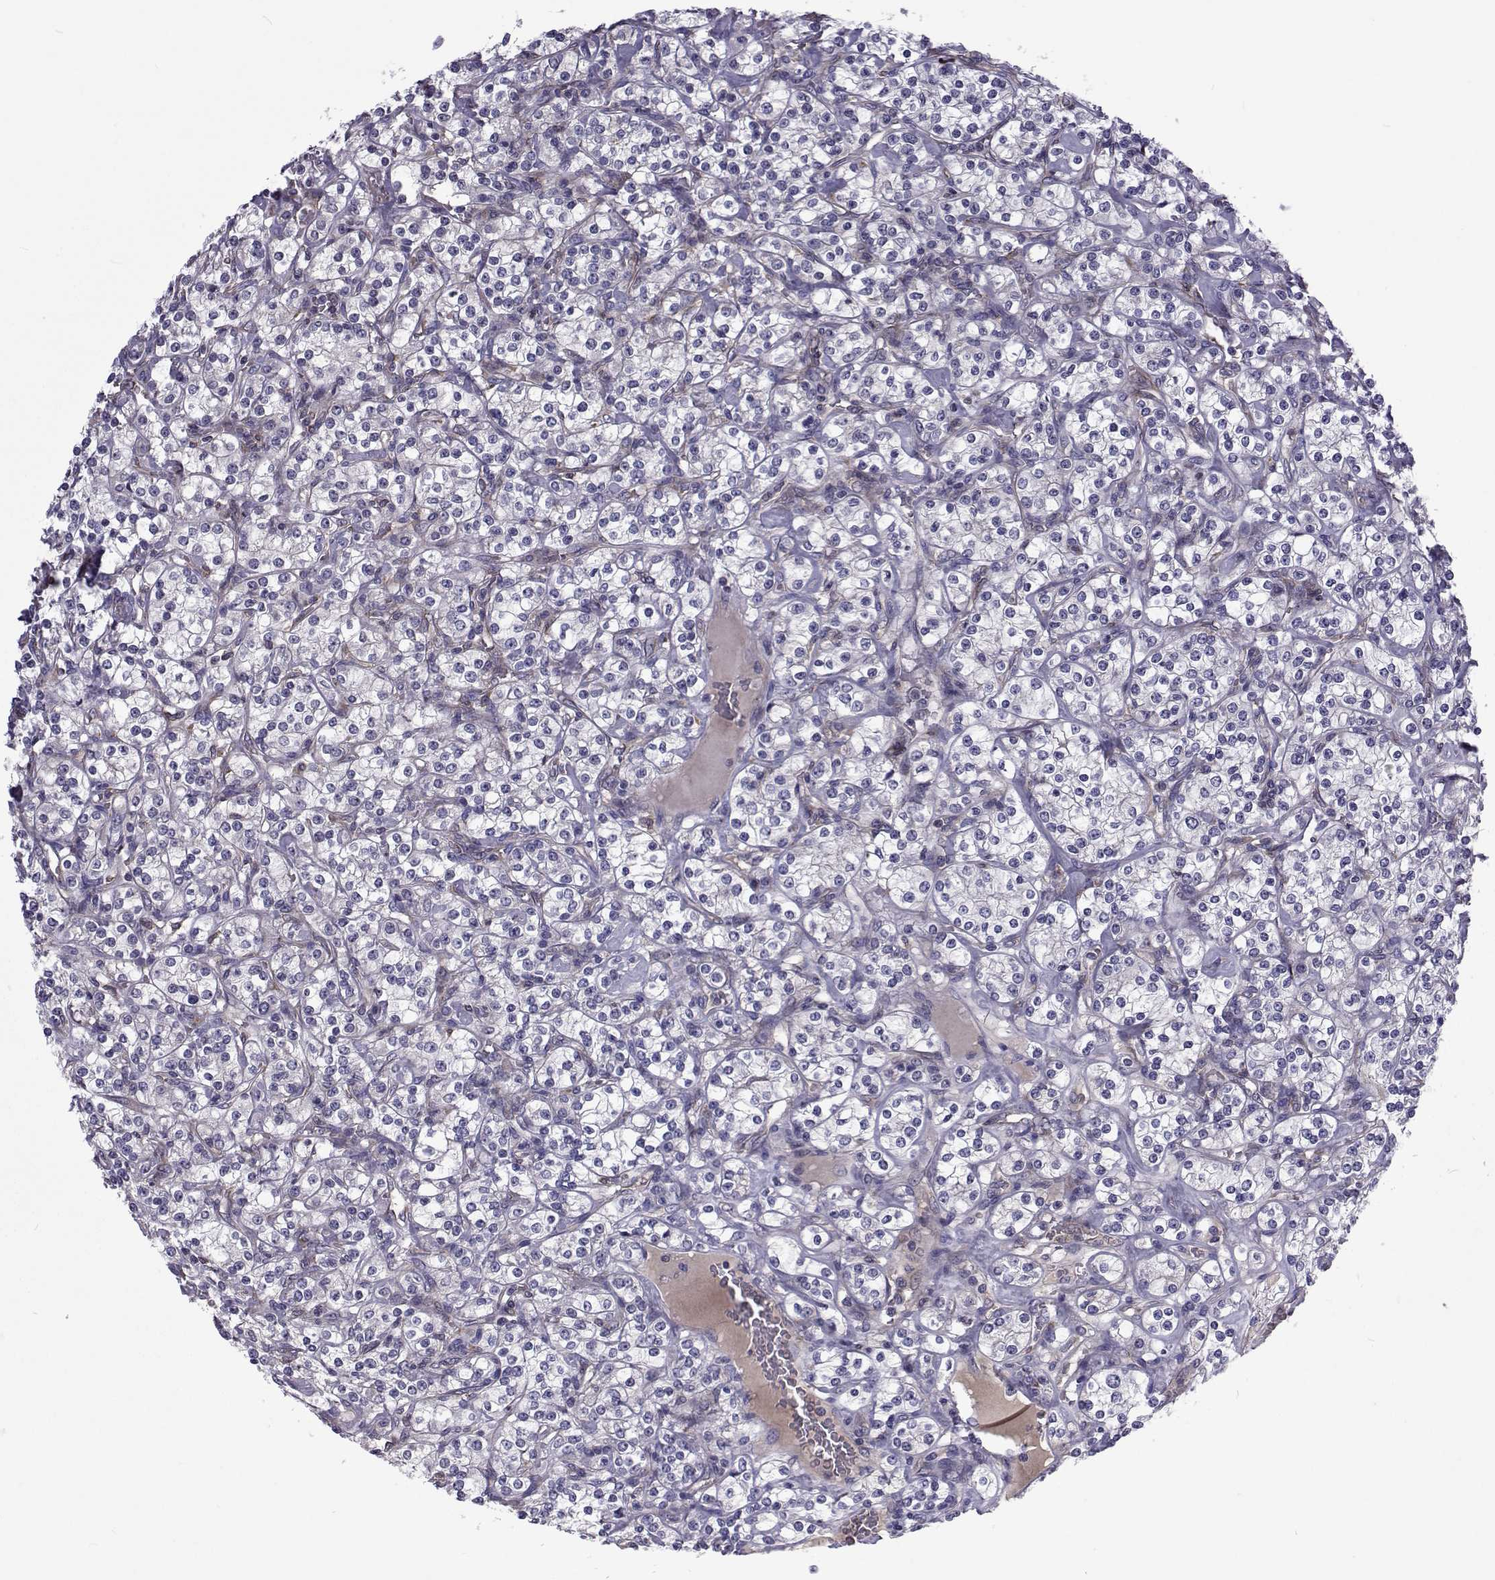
{"staining": {"intensity": "negative", "quantity": "none", "location": "none"}, "tissue": "renal cancer", "cell_type": "Tumor cells", "image_type": "cancer", "snomed": [{"axis": "morphology", "description": "Adenocarcinoma, NOS"}, {"axis": "topography", "description": "Kidney"}], "caption": "DAB immunohistochemical staining of human renal cancer (adenocarcinoma) shows no significant staining in tumor cells.", "gene": "TCF15", "patient": {"sex": "male", "age": 77}}